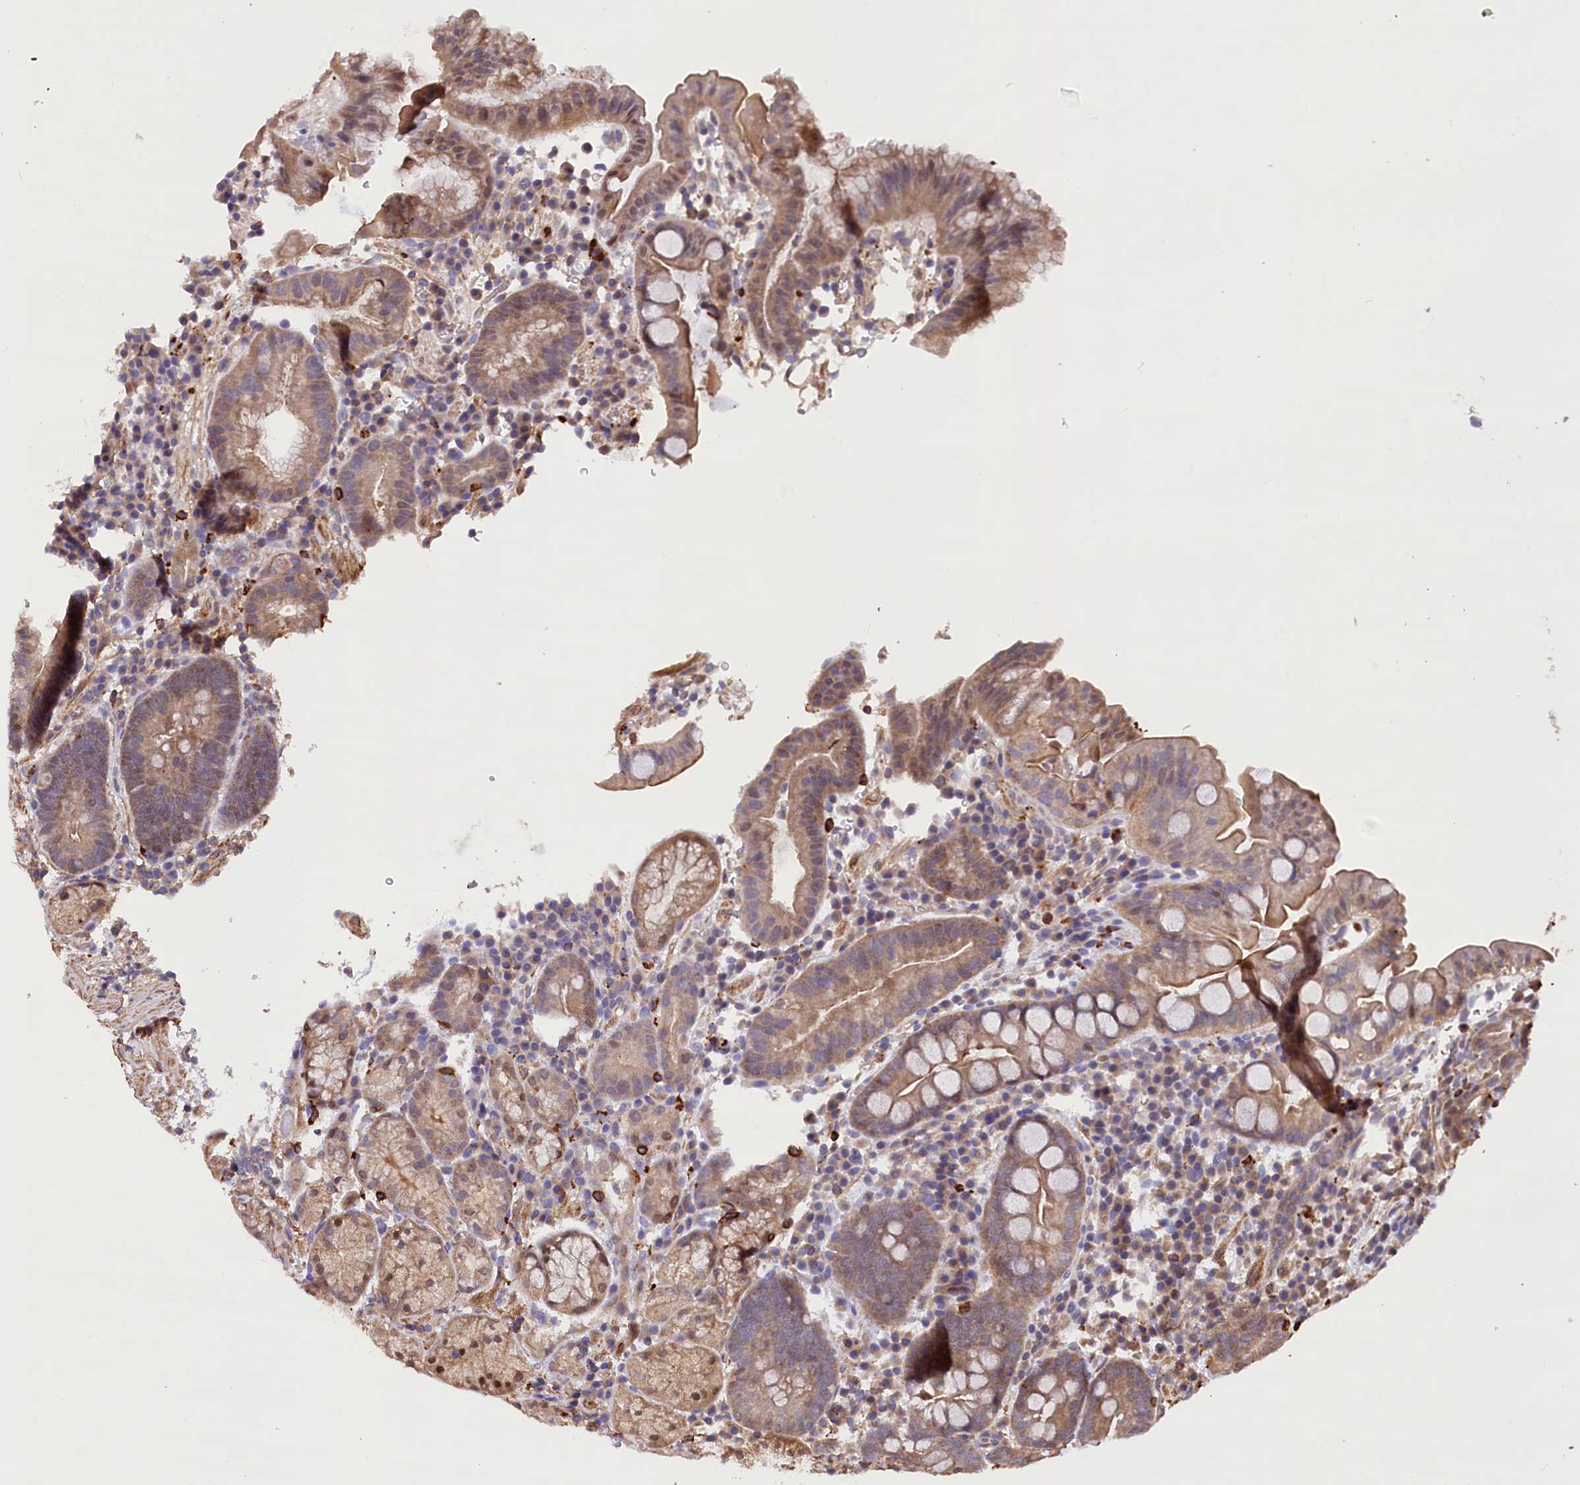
{"staining": {"intensity": "moderate", "quantity": ">75%", "location": "cytoplasmic/membranous"}, "tissue": "stomach", "cell_type": "Glandular cells", "image_type": "normal", "snomed": [{"axis": "morphology", "description": "Normal tissue, NOS"}, {"axis": "morphology", "description": "Inflammation, NOS"}, {"axis": "topography", "description": "Stomach"}], "caption": "The image displays a brown stain indicating the presence of a protein in the cytoplasmic/membranous of glandular cells in stomach. (Stains: DAB (3,3'-diaminobenzidine) in brown, nuclei in blue, Microscopy: brightfield microscopy at high magnification).", "gene": "DPP3", "patient": {"sex": "male", "age": 79}}